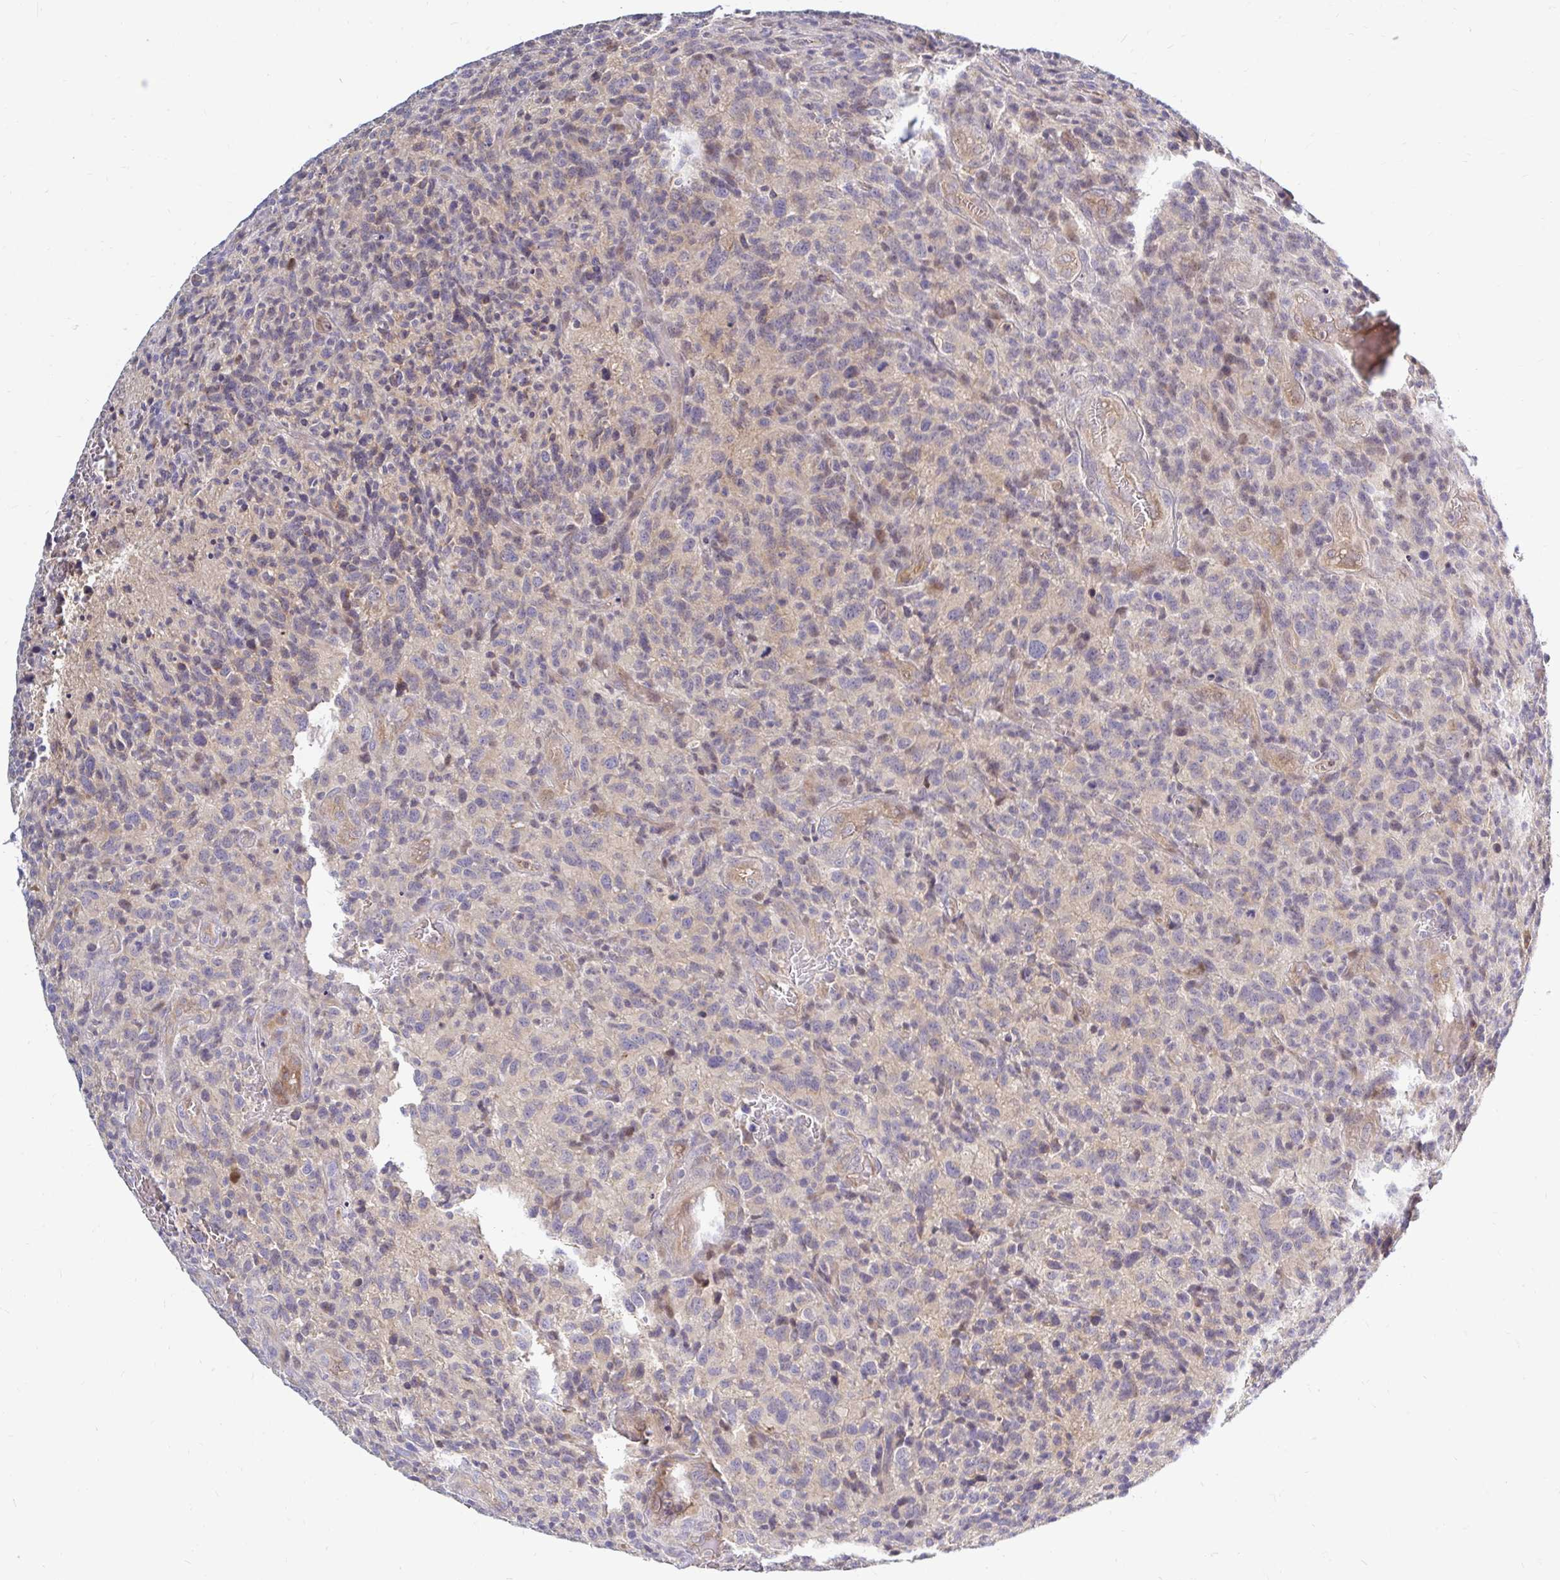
{"staining": {"intensity": "negative", "quantity": "none", "location": "none"}, "tissue": "glioma", "cell_type": "Tumor cells", "image_type": "cancer", "snomed": [{"axis": "morphology", "description": "Glioma, malignant, High grade"}, {"axis": "topography", "description": "Brain"}], "caption": "This is an IHC photomicrograph of glioma. There is no staining in tumor cells.", "gene": "ARHGEF37", "patient": {"sex": "male", "age": 76}}